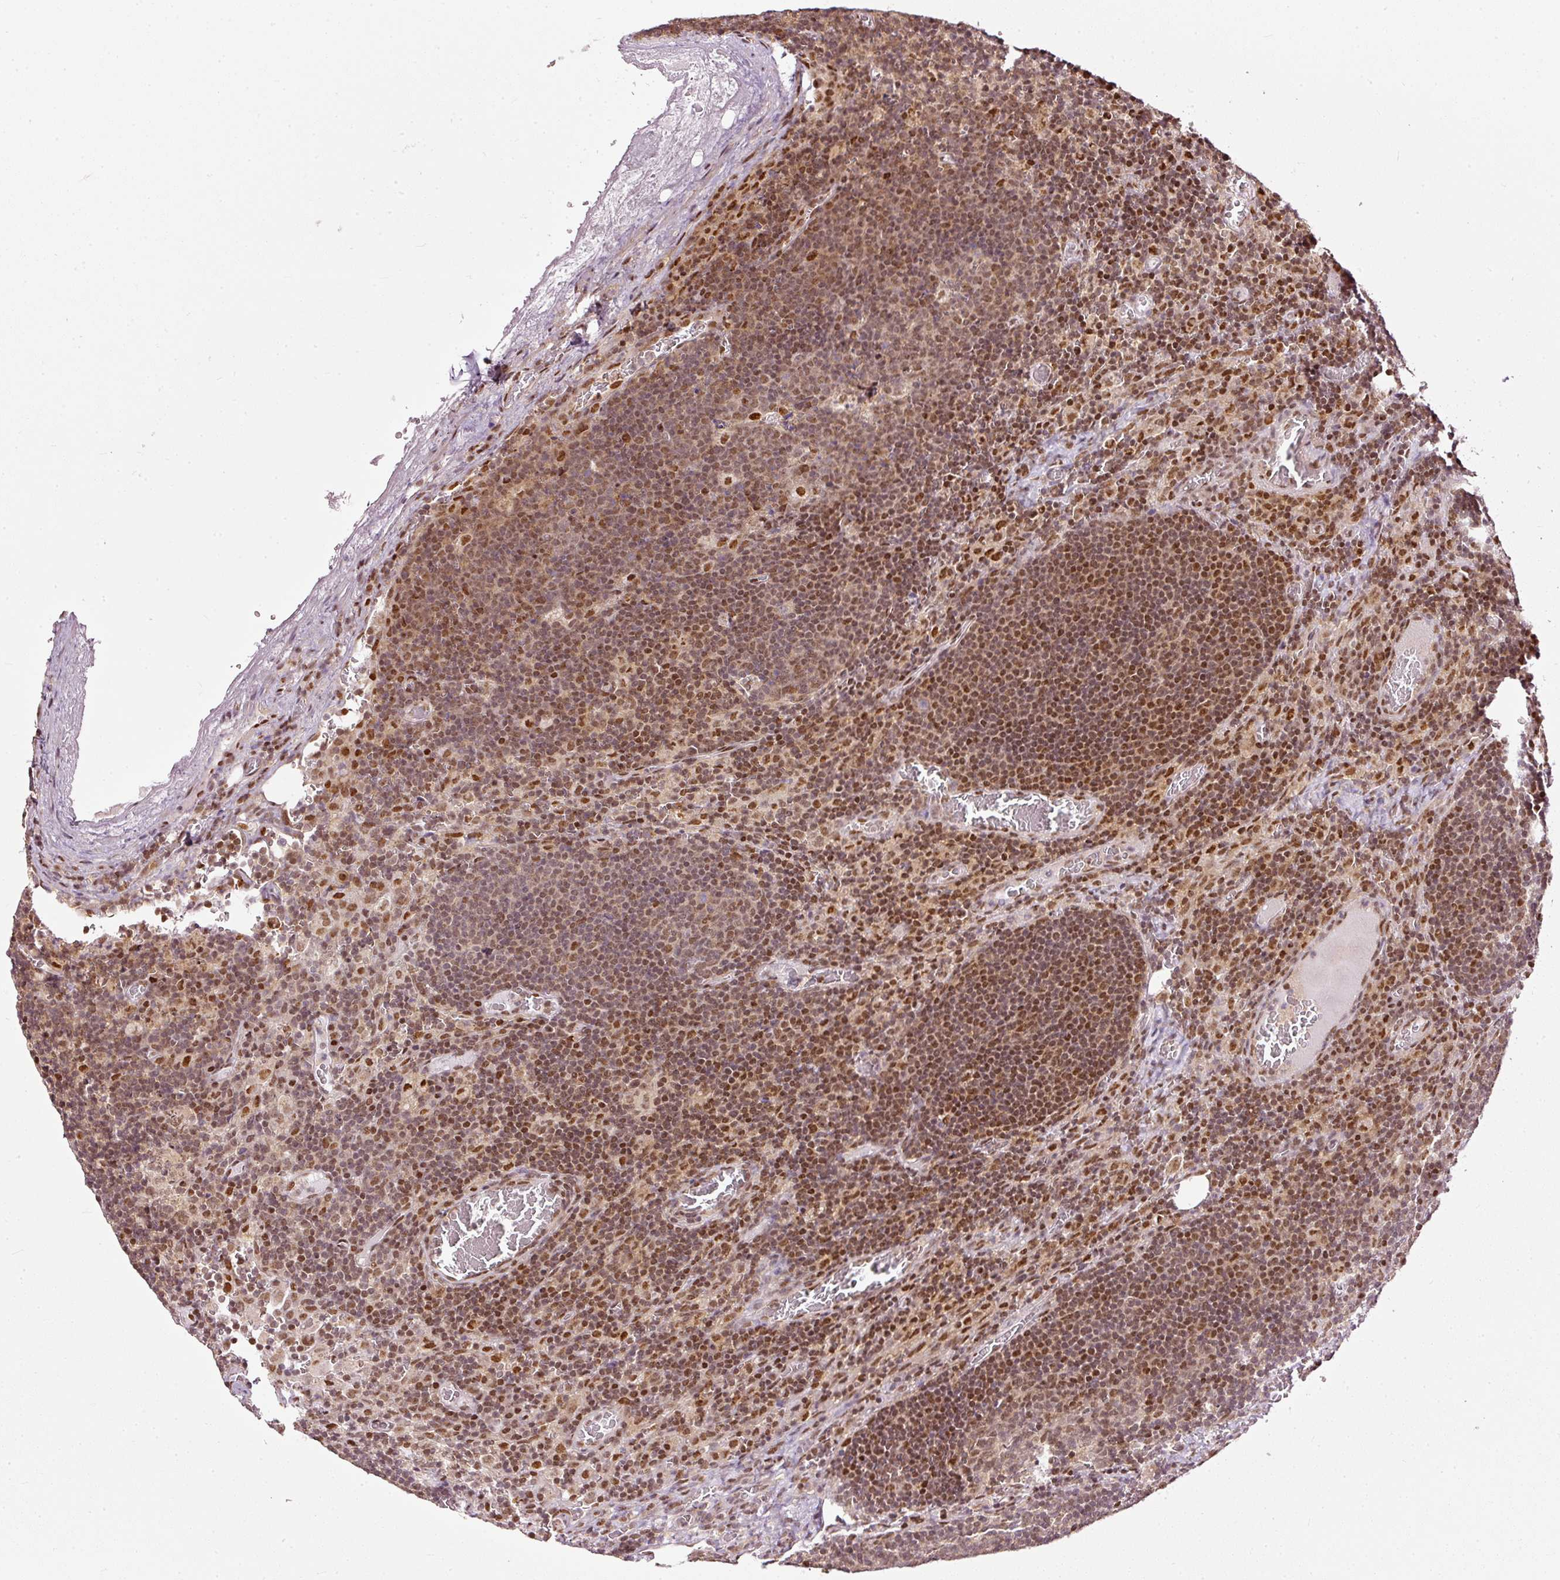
{"staining": {"intensity": "moderate", "quantity": ">75%", "location": "nuclear"}, "tissue": "lymph node", "cell_type": "Non-germinal center cells", "image_type": "normal", "snomed": [{"axis": "morphology", "description": "Normal tissue, NOS"}, {"axis": "topography", "description": "Lymph node"}], "caption": "This image demonstrates IHC staining of benign lymph node, with medium moderate nuclear positivity in approximately >75% of non-germinal center cells.", "gene": "ZNF778", "patient": {"sex": "male", "age": 50}}